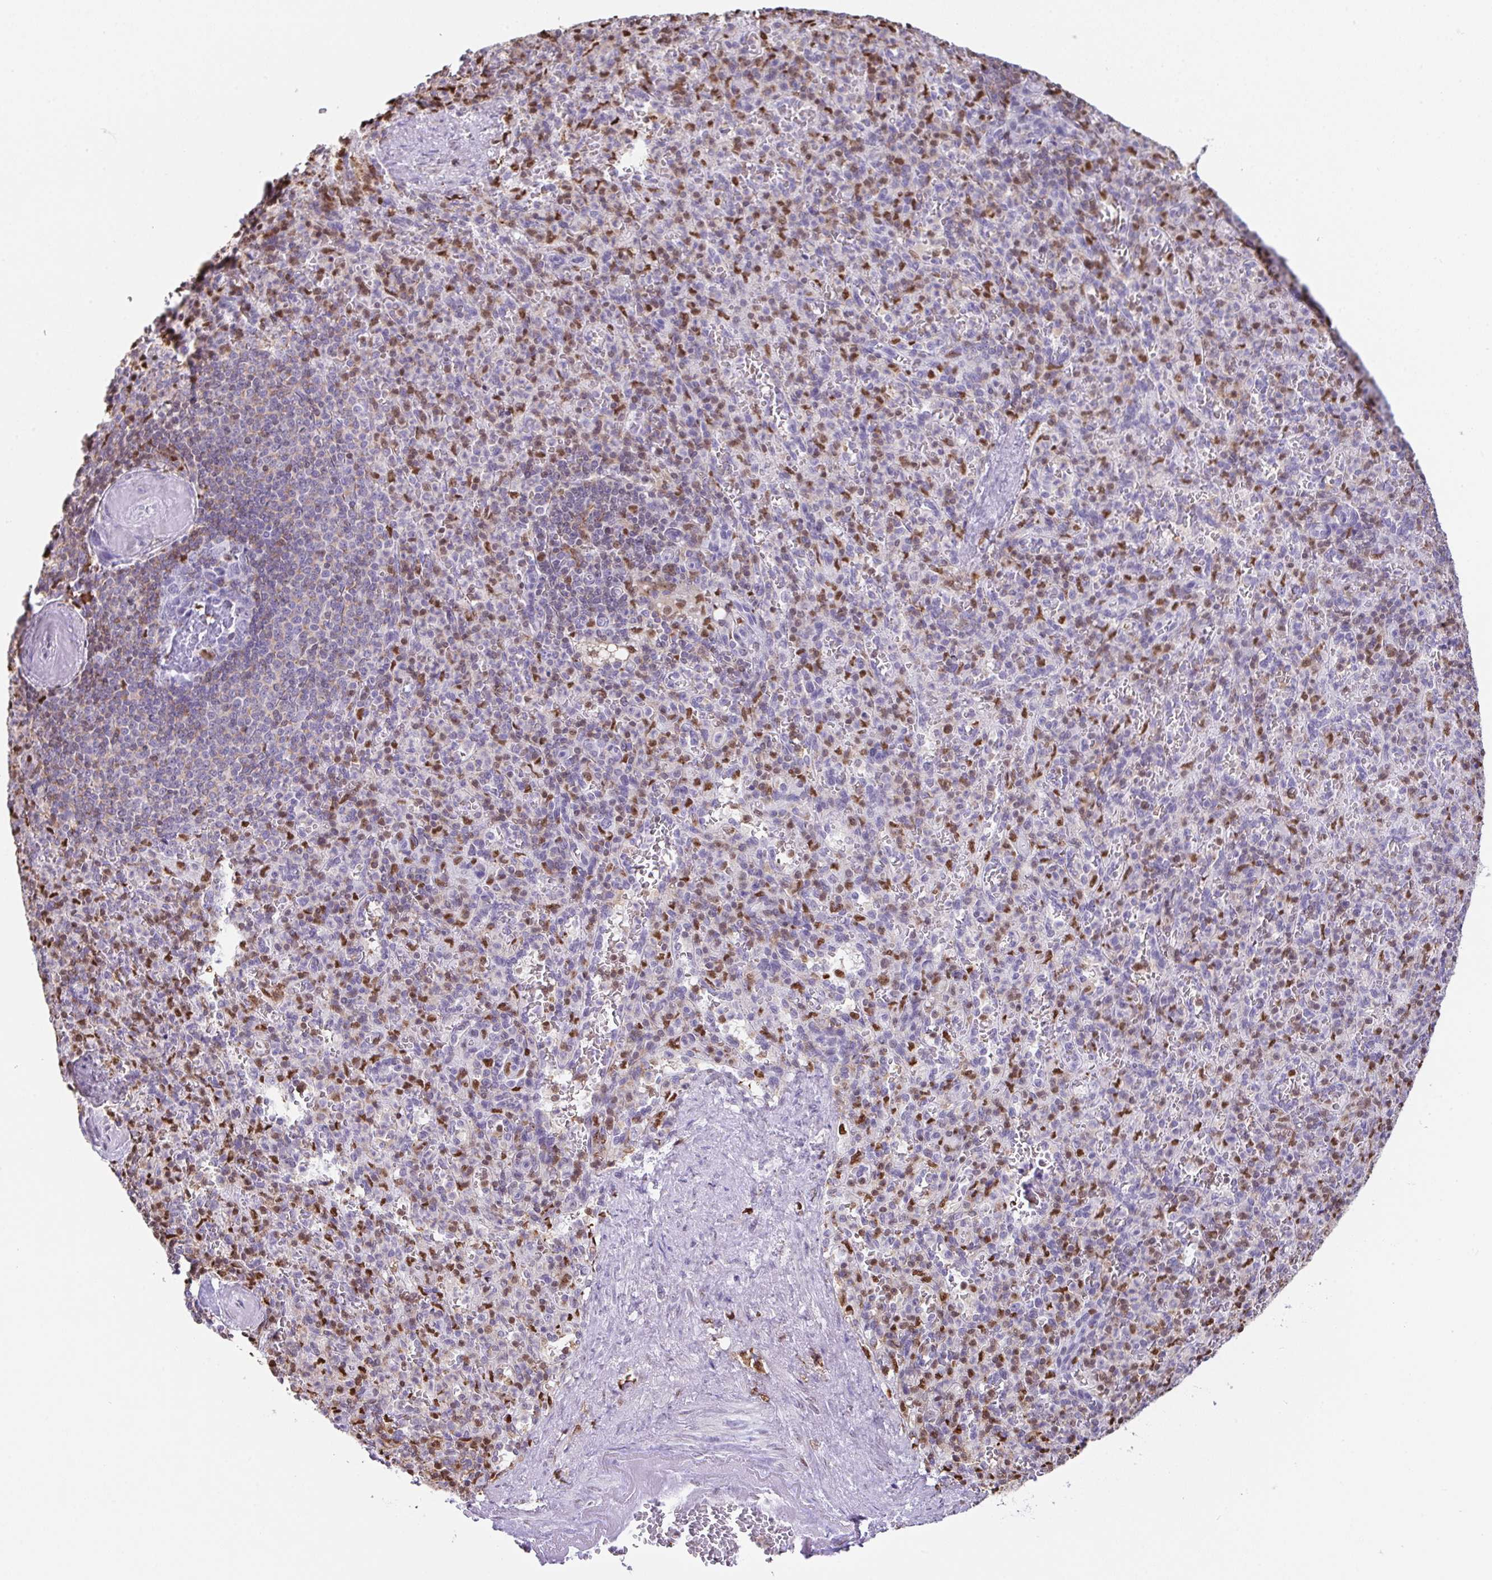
{"staining": {"intensity": "moderate", "quantity": "25%-75%", "location": "nuclear"}, "tissue": "spleen", "cell_type": "Cells in red pulp", "image_type": "normal", "snomed": [{"axis": "morphology", "description": "Normal tissue, NOS"}, {"axis": "topography", "description": "Spleen"}], "caption": "Protein staining demonstrates moderate nuclear expression in about 25%-75% of cells in red pulp in benign spleen. Using DAB (brown) and hematoxylin (blue) stains, captured at high magnification using brightfield microscopy.", "gene": "BTBD10", "patient": {"sex": "female", "age": 74}}